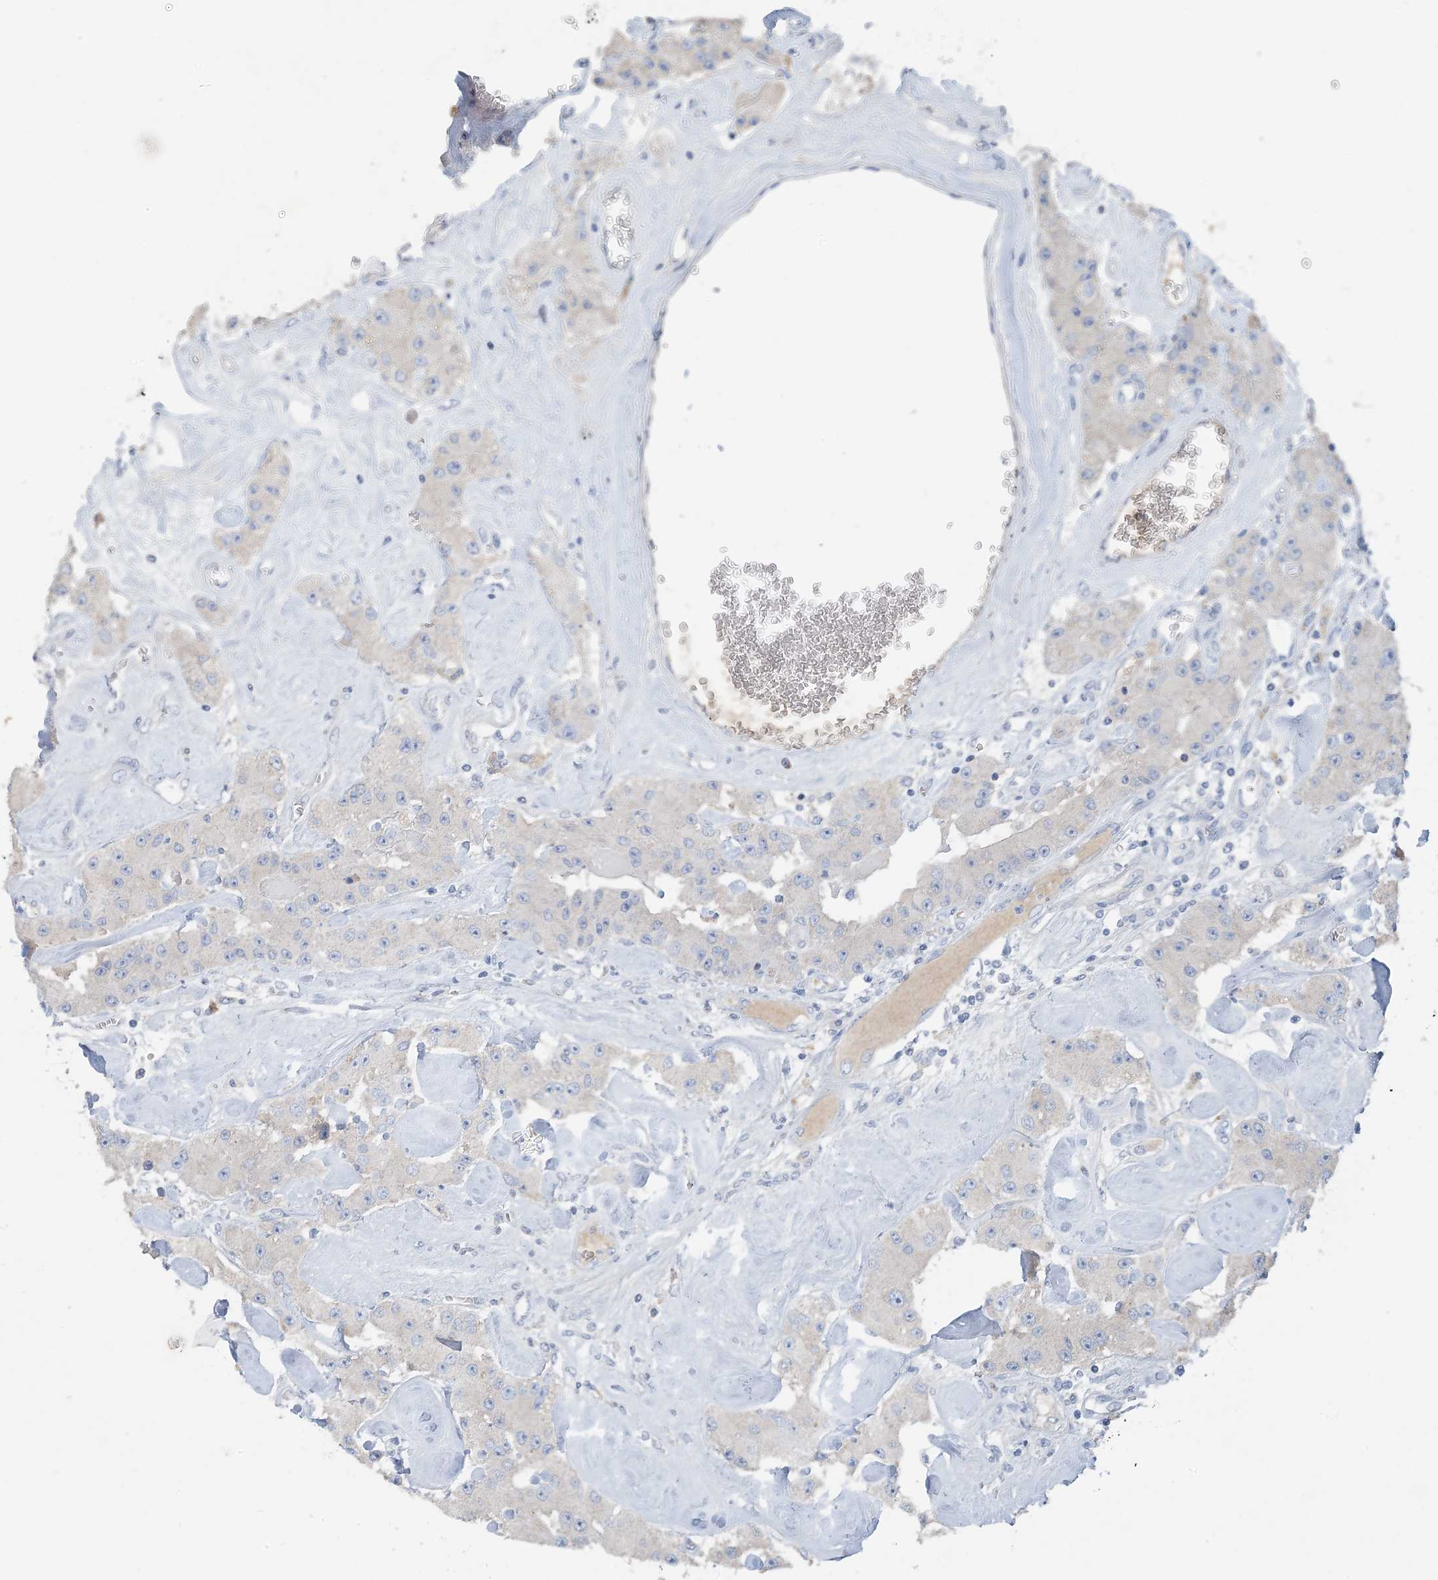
{"staining": {"intensity": "negative", "quantity": "none", "location": "none"}, "tissue": "carcinoid", "cell_type": "Tumor cells", "image_type": "cancer", "snomed": [{"axis": "morphology", "description": "Carcinoid, malignant, NOS"}, {"axis": "topography", "description": "Pancreas"}], "caption": "This is a histopathology image of immunohistochemistry staining of carcinoid, which shows no expression in tumor cells. The staining is performed using DAB (3,3'-diaminobenzidine) brown chromogen with nuclei counter-stained in using hematoxylin.", "gene": "CTRL", "patient": {"sex": "male", "age": 41}}